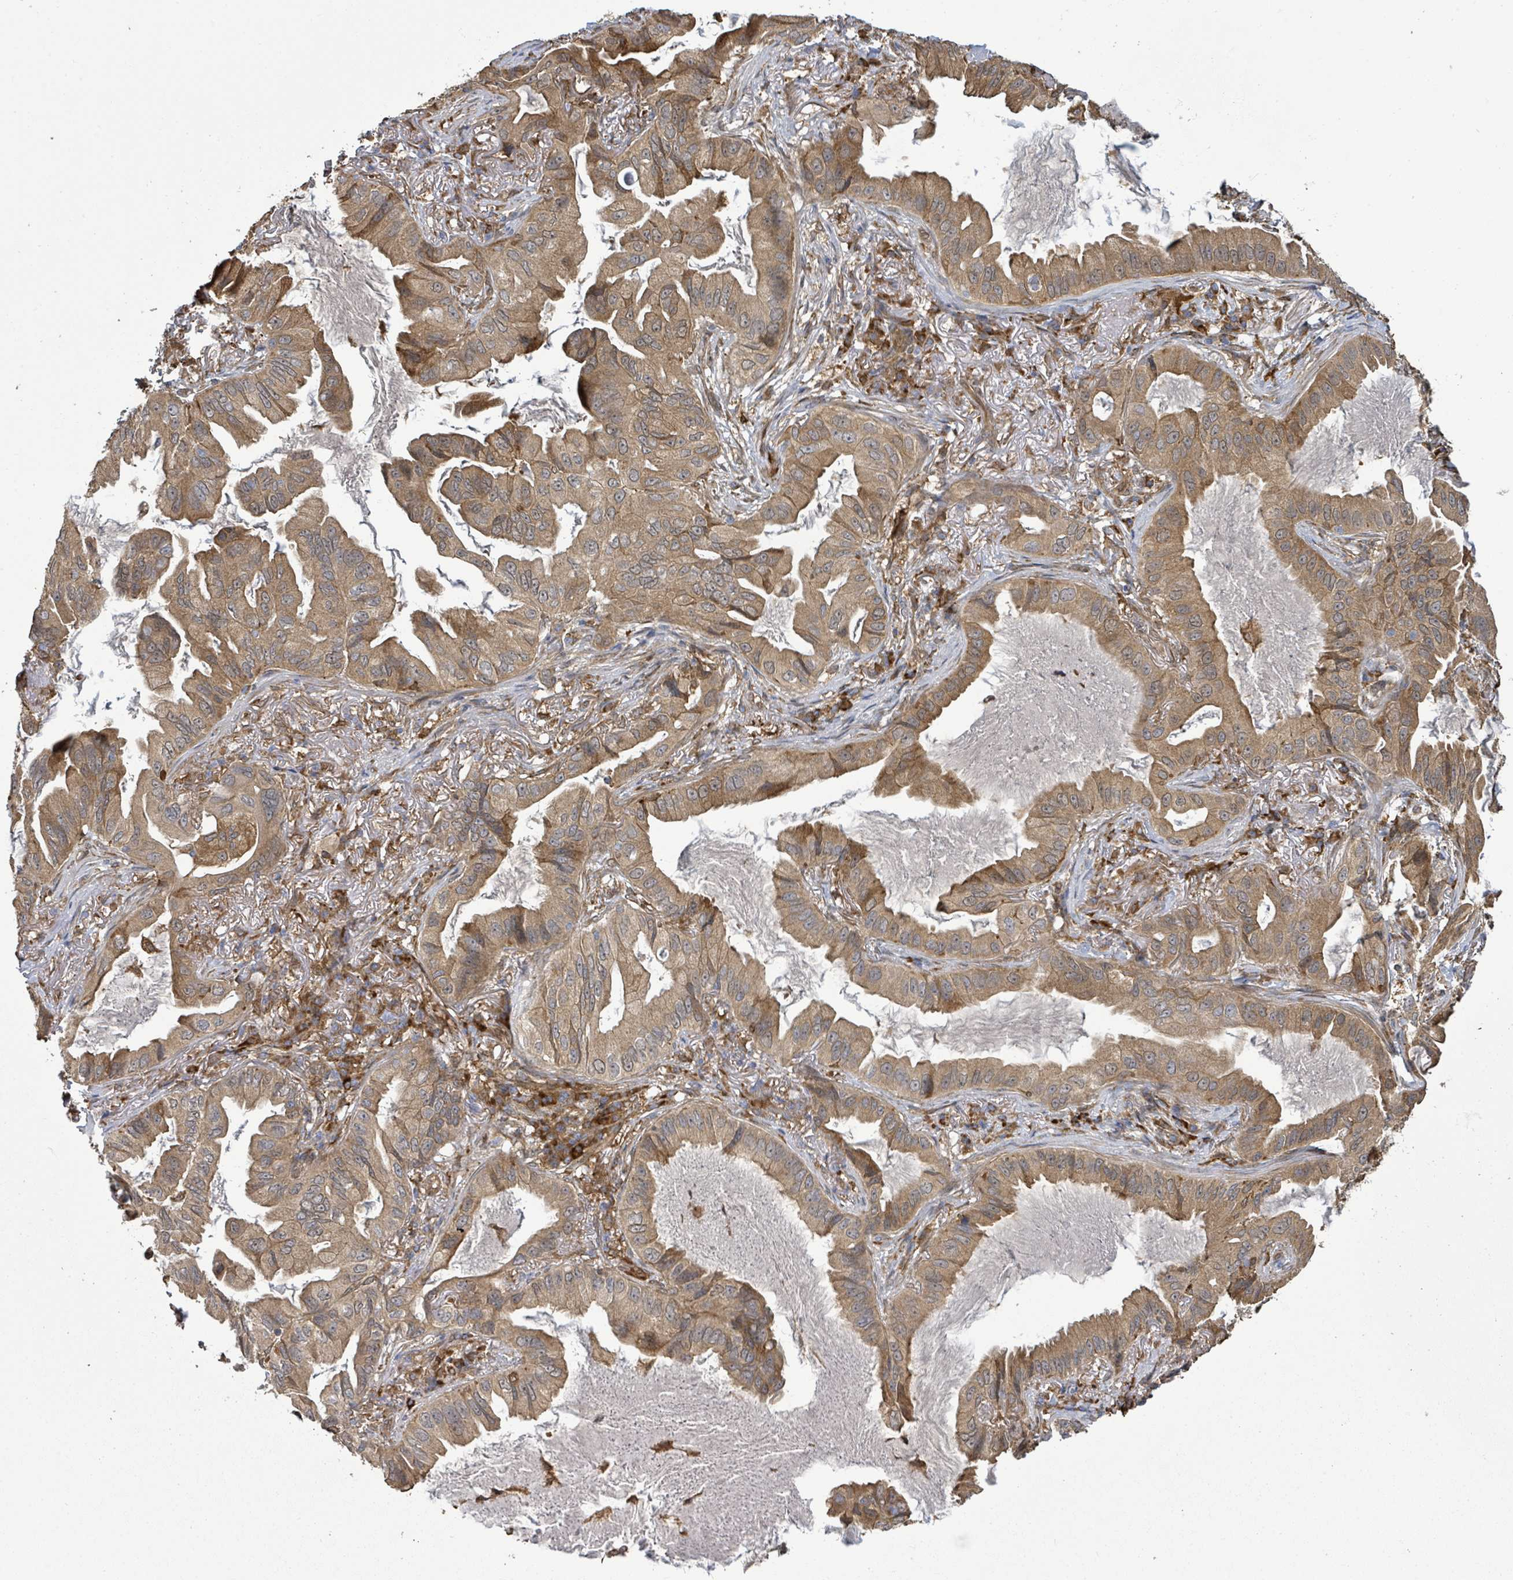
{"staining": {"intensity": "moderate", "quantity": ">75%", "location": "cytoplasmic/membranous"}, "tissue": "lung cancer", "cell_type": "Tumor cells", "image_type": "cancer", "snomed": [{"axis": "morphology", "description": "Adenocarcinoma, NOS"}, {"axis": "topography", "description": "Lung"}], "caption": "This photomicrograph reveals lung adenocarcinoma stained with immunohistochemistry to label a protein in brown. The cytoplasmic/membranous of tumor cells show moderate positivity for the protein. Nuclei are counter-stained blue.", "gene": "ARPIN", "patient": {"sex": "female", "age": 69}}